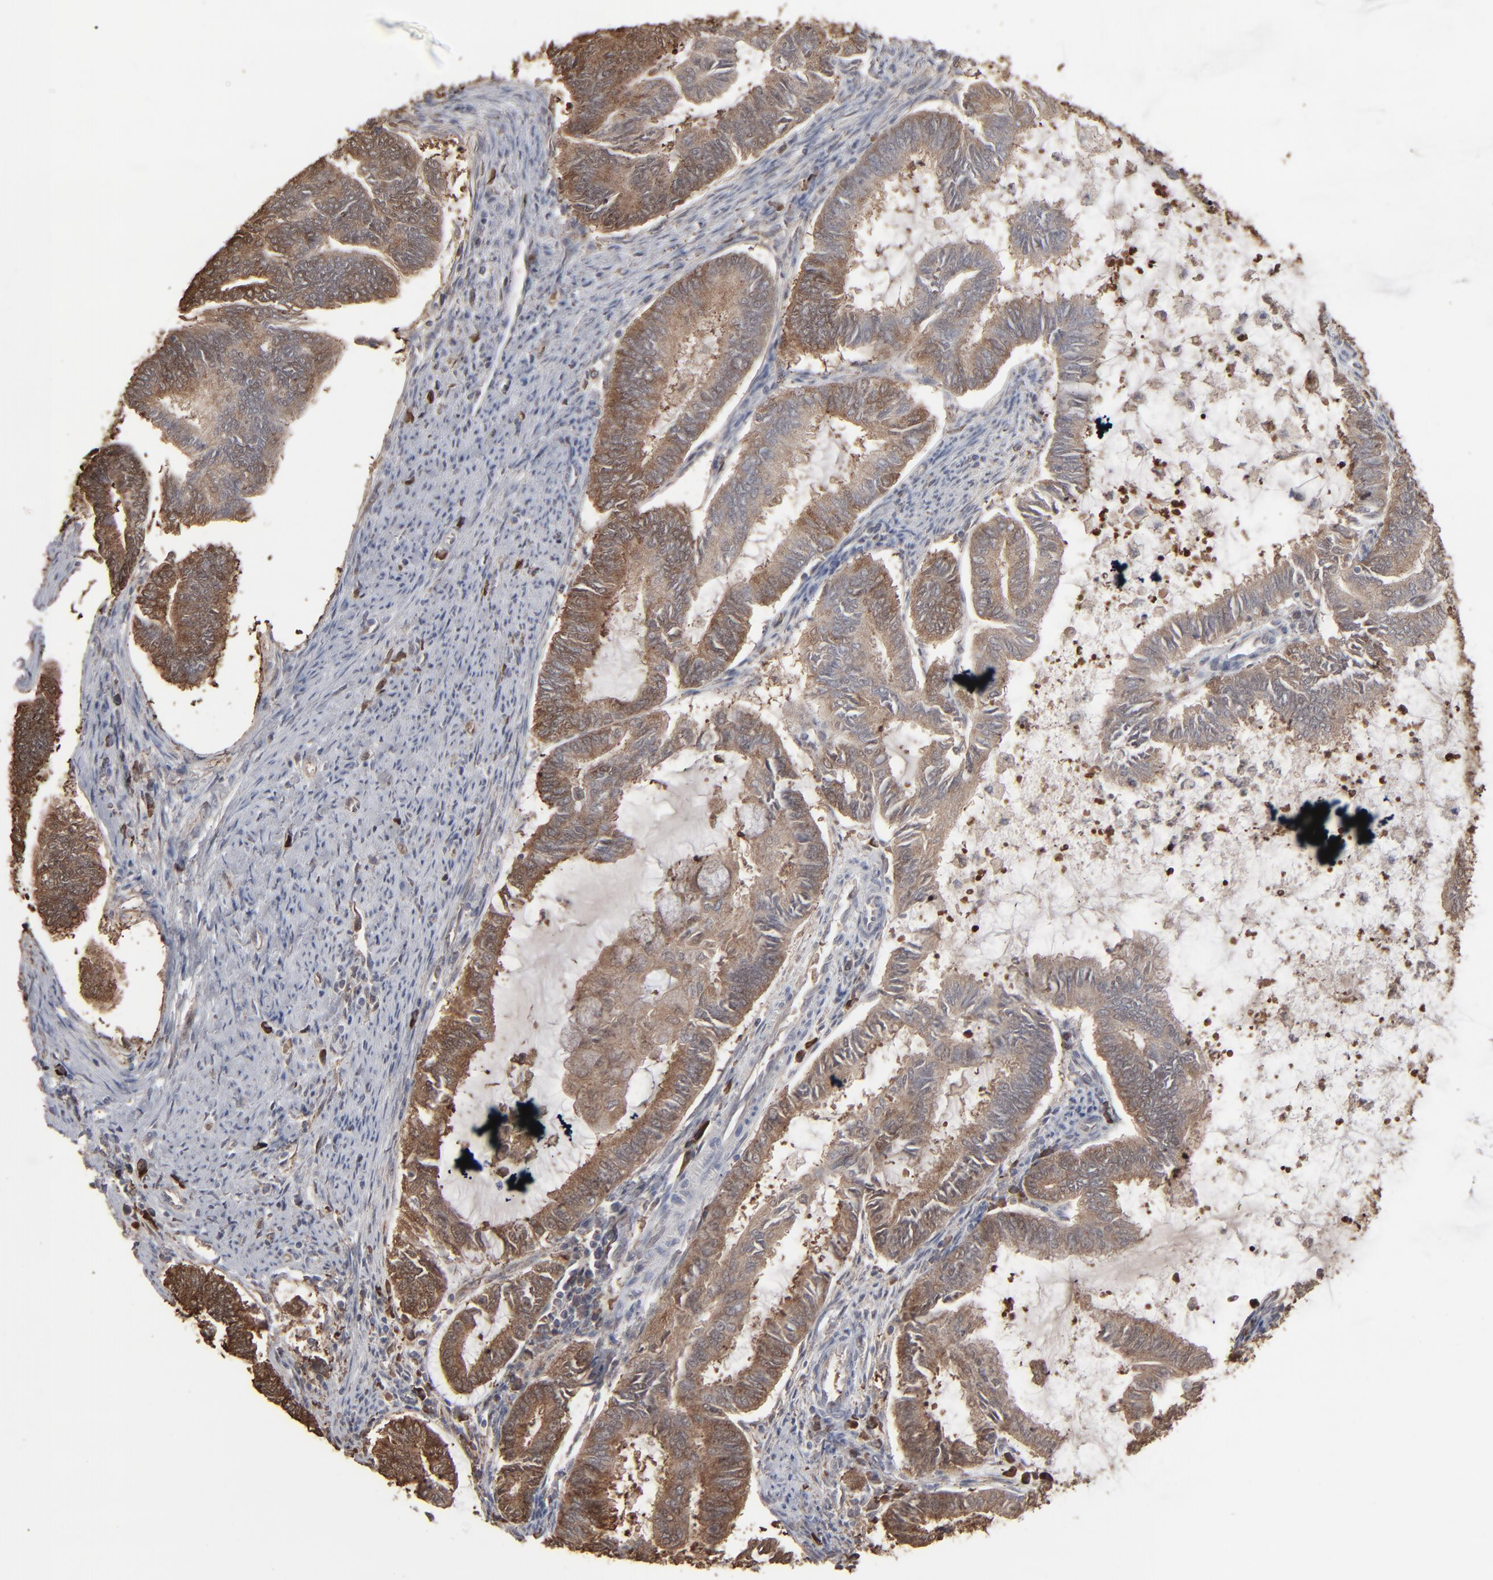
{"staining": {"intensity": "strong", "quantity": ">75%", "location": "cytoplasmic/membranous"}, "tissue": "endometrial cancer", "cell_type": "Tumor cells", "image_type": "cancer", "snomed": [{"axis": "morphology", "description": "Adenocarcinoma, NOS"}, {"axis": "topography", "description": "Endometrium"}], "caption": "Tumor cells reveal high levels of strong cytoplasmic/membranous expression in about >75% of cells in endometrial adenocarcinoma.", "gene": "NME1-NME2", "patient": {"sex": "female", "age": 86}}